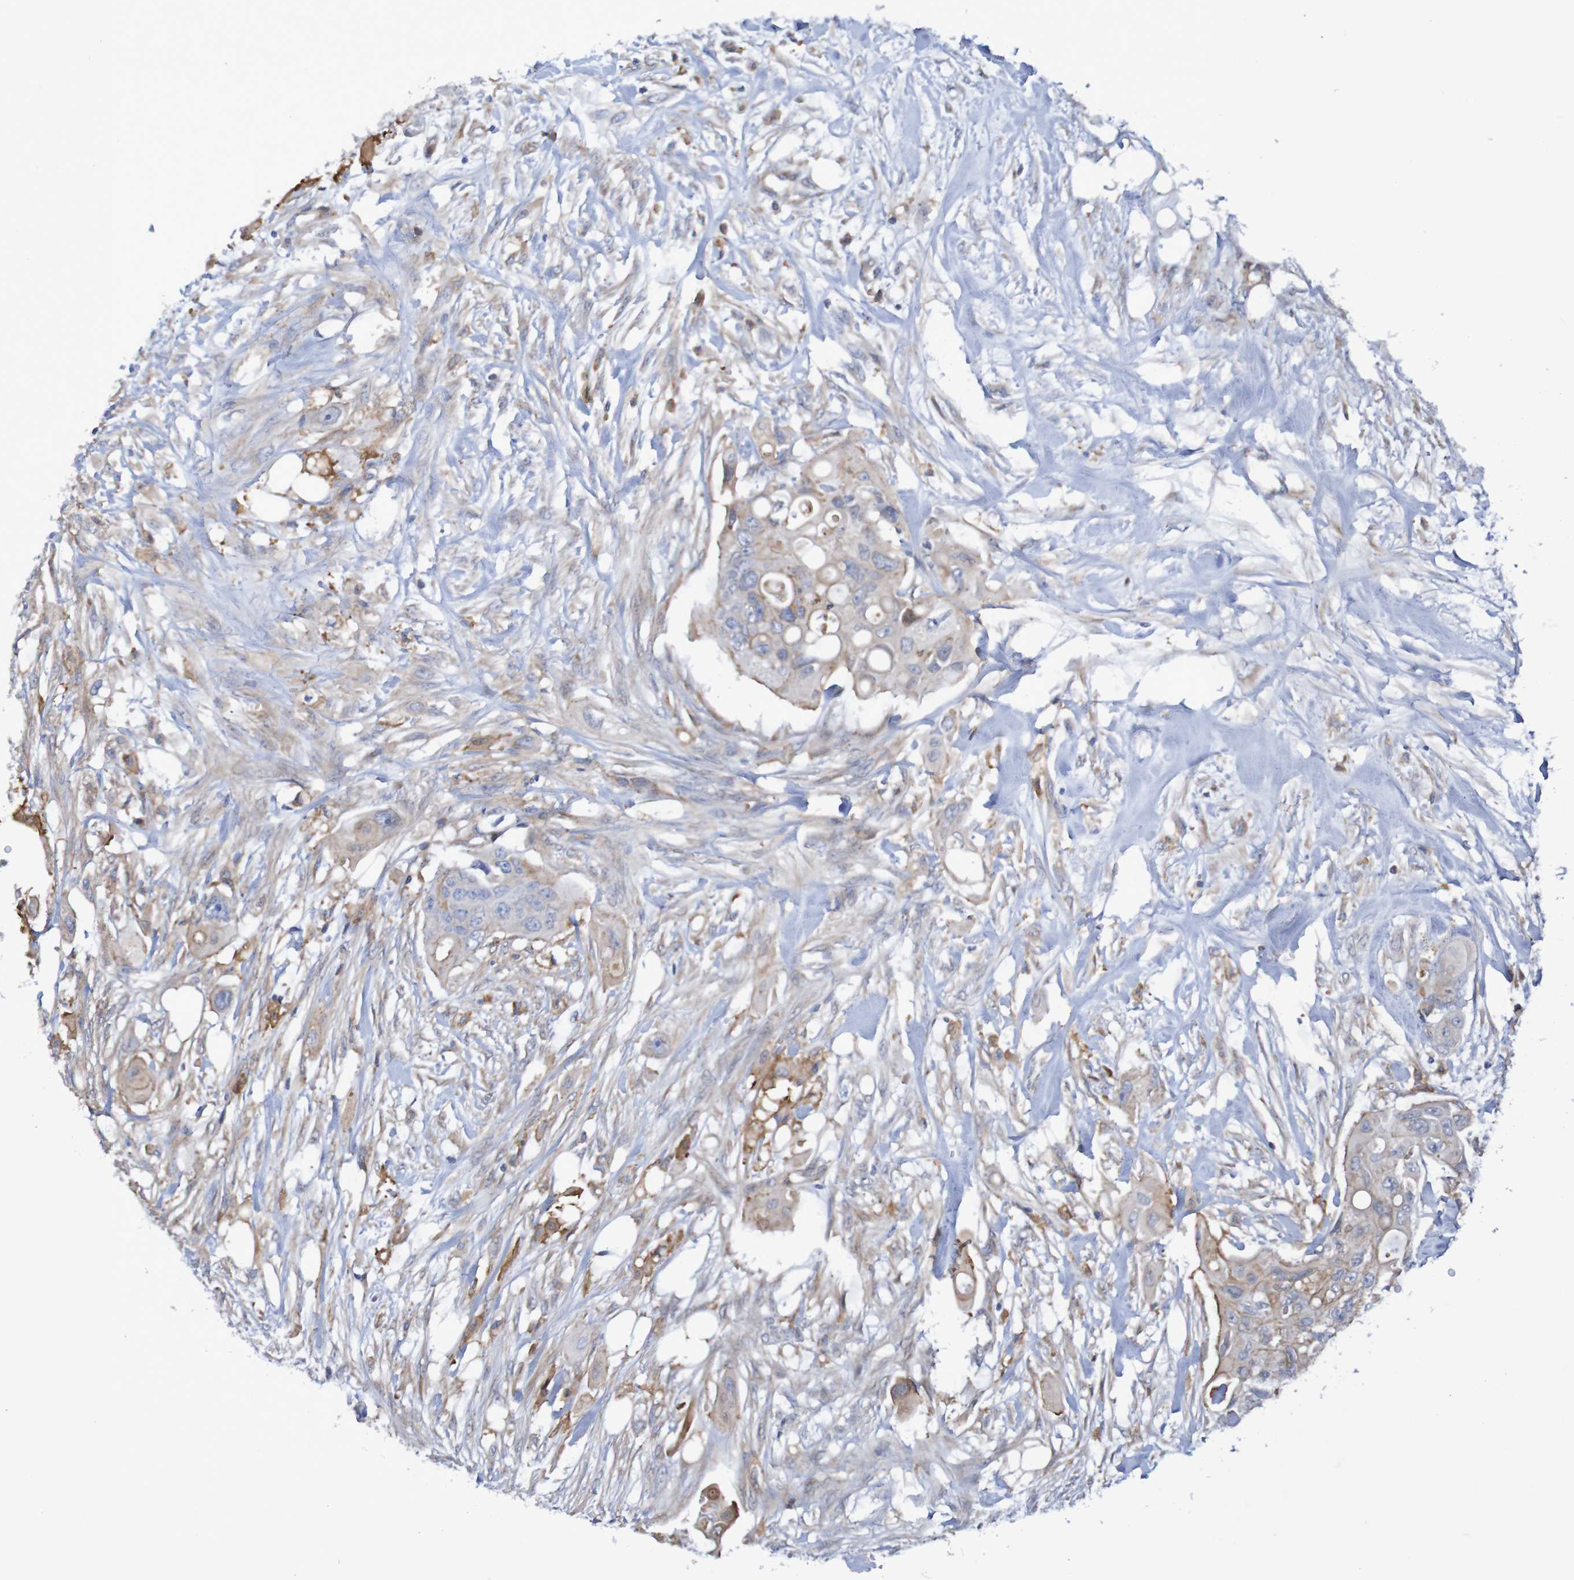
{"staining": {"intensity": "weak", "quantity": ">75%", "location": "cytoplasmic/membranous"}, "tissue": "colorectal cancer", "cell_type": "Tumor cells", "image_type": "cancer", "snomed": [{"axis": "morphology", "description": "Adenocarcinoma, NOS"}, {"axis": "topography", "description": "Colon"}], "caption": "Immunohistochemistry micrograph of neoplastic tissue: colorectal cancer stained using immunohistochemistry (IHC) displays low levels of weak protein expression localized specifically in the cytoplasmic/membranous of tumor cells, appearing as a cytoplasmic/membranous brown color.", "gene": "SCRG1", "patient": {"sex": "female", "age": 57}}